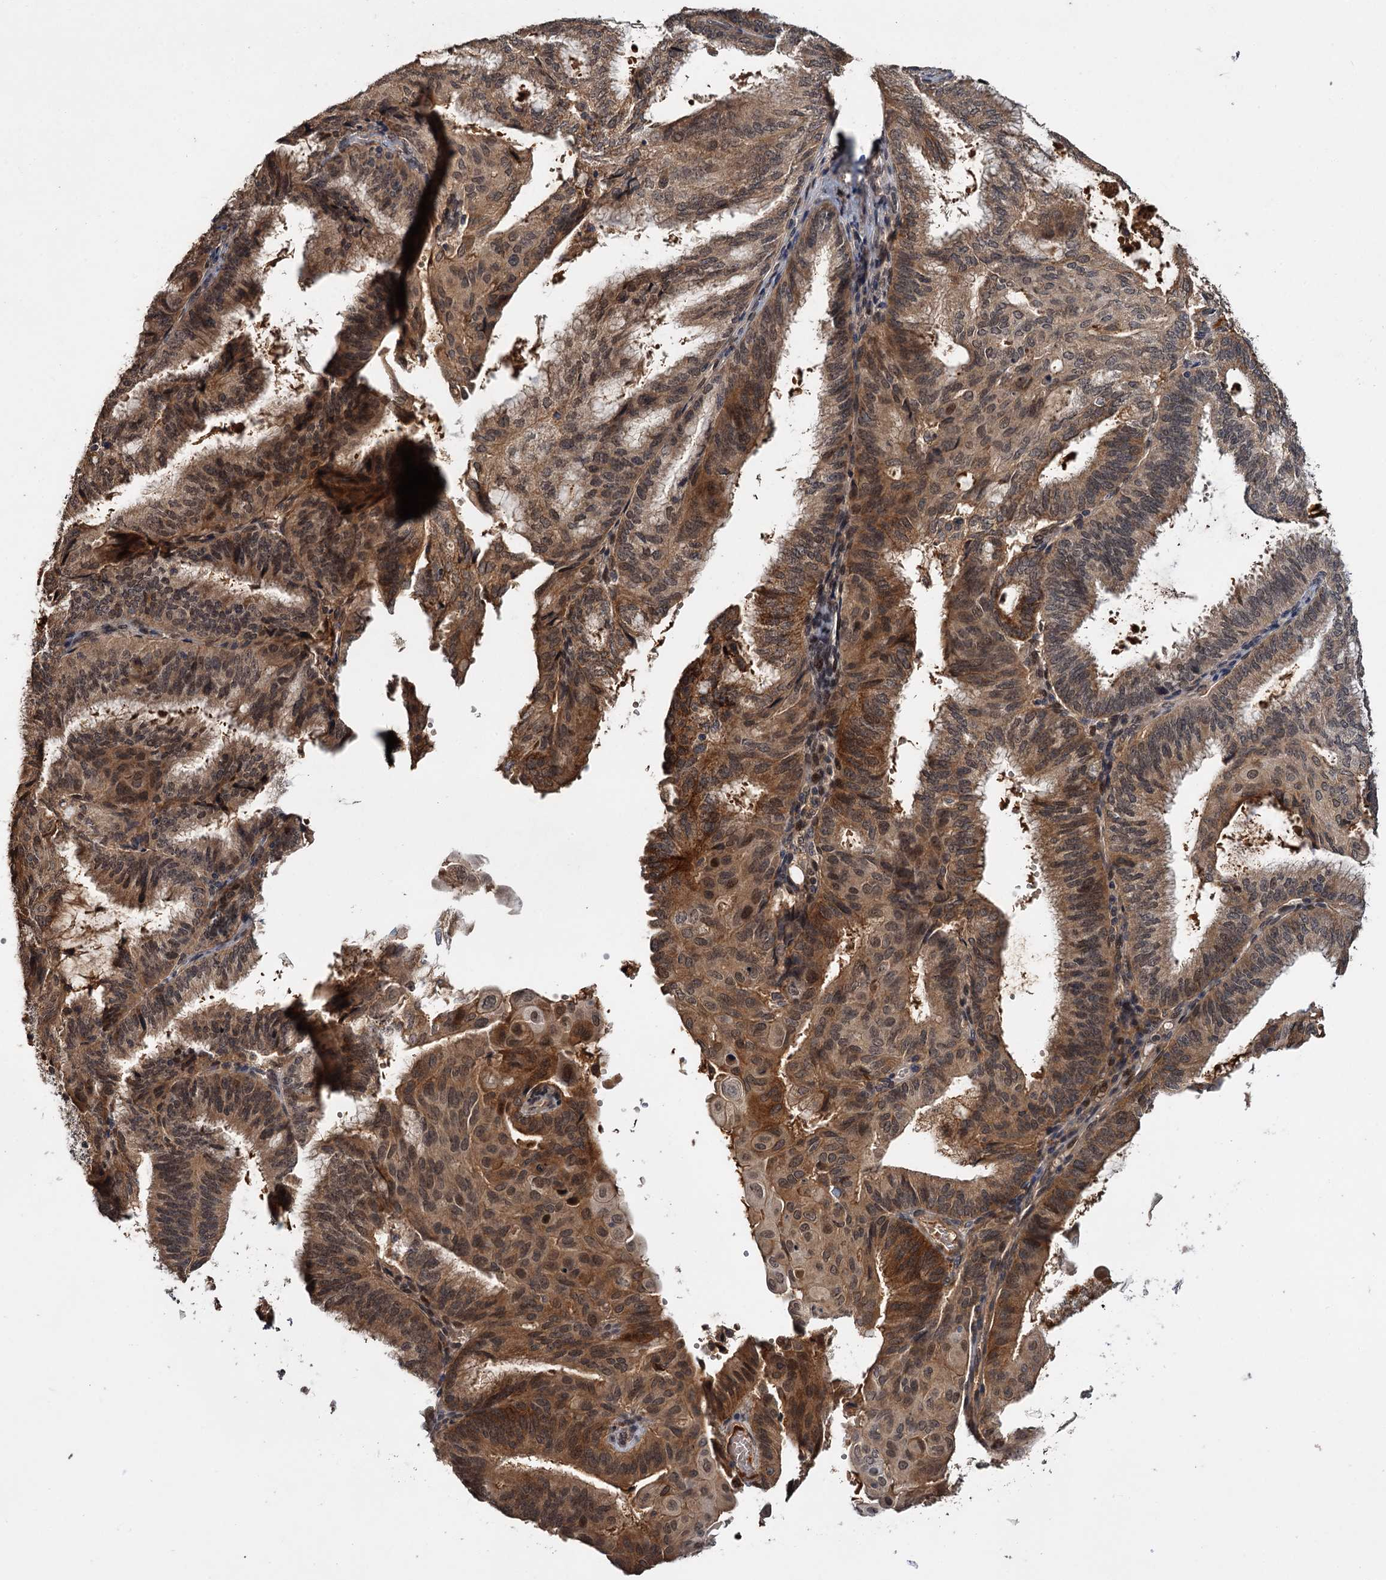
{"staining": {"intensity": "moderate", "quantity": "25%-75%", "location": "cytoplasmic/membranous,nuclear"}, "tissue": "endometrial cancer", "cell_type": "Tumor cells", "image_type": "cancer", "snomed": [{"axis": "morphology", "description": "Adenocarcinoma, NOS"}, {"axis": "topography", "description": "Endometrium"}], "caption": "A medium amount of moderate cytoplasmic/membranous and nuclear positivity is seen in approximately 25%-75% of tumor cells in endometrial cancer (adenocarcinoma) tissue.", "gene": "MBD6", "patient": {"sex": "female", "age": 49}}